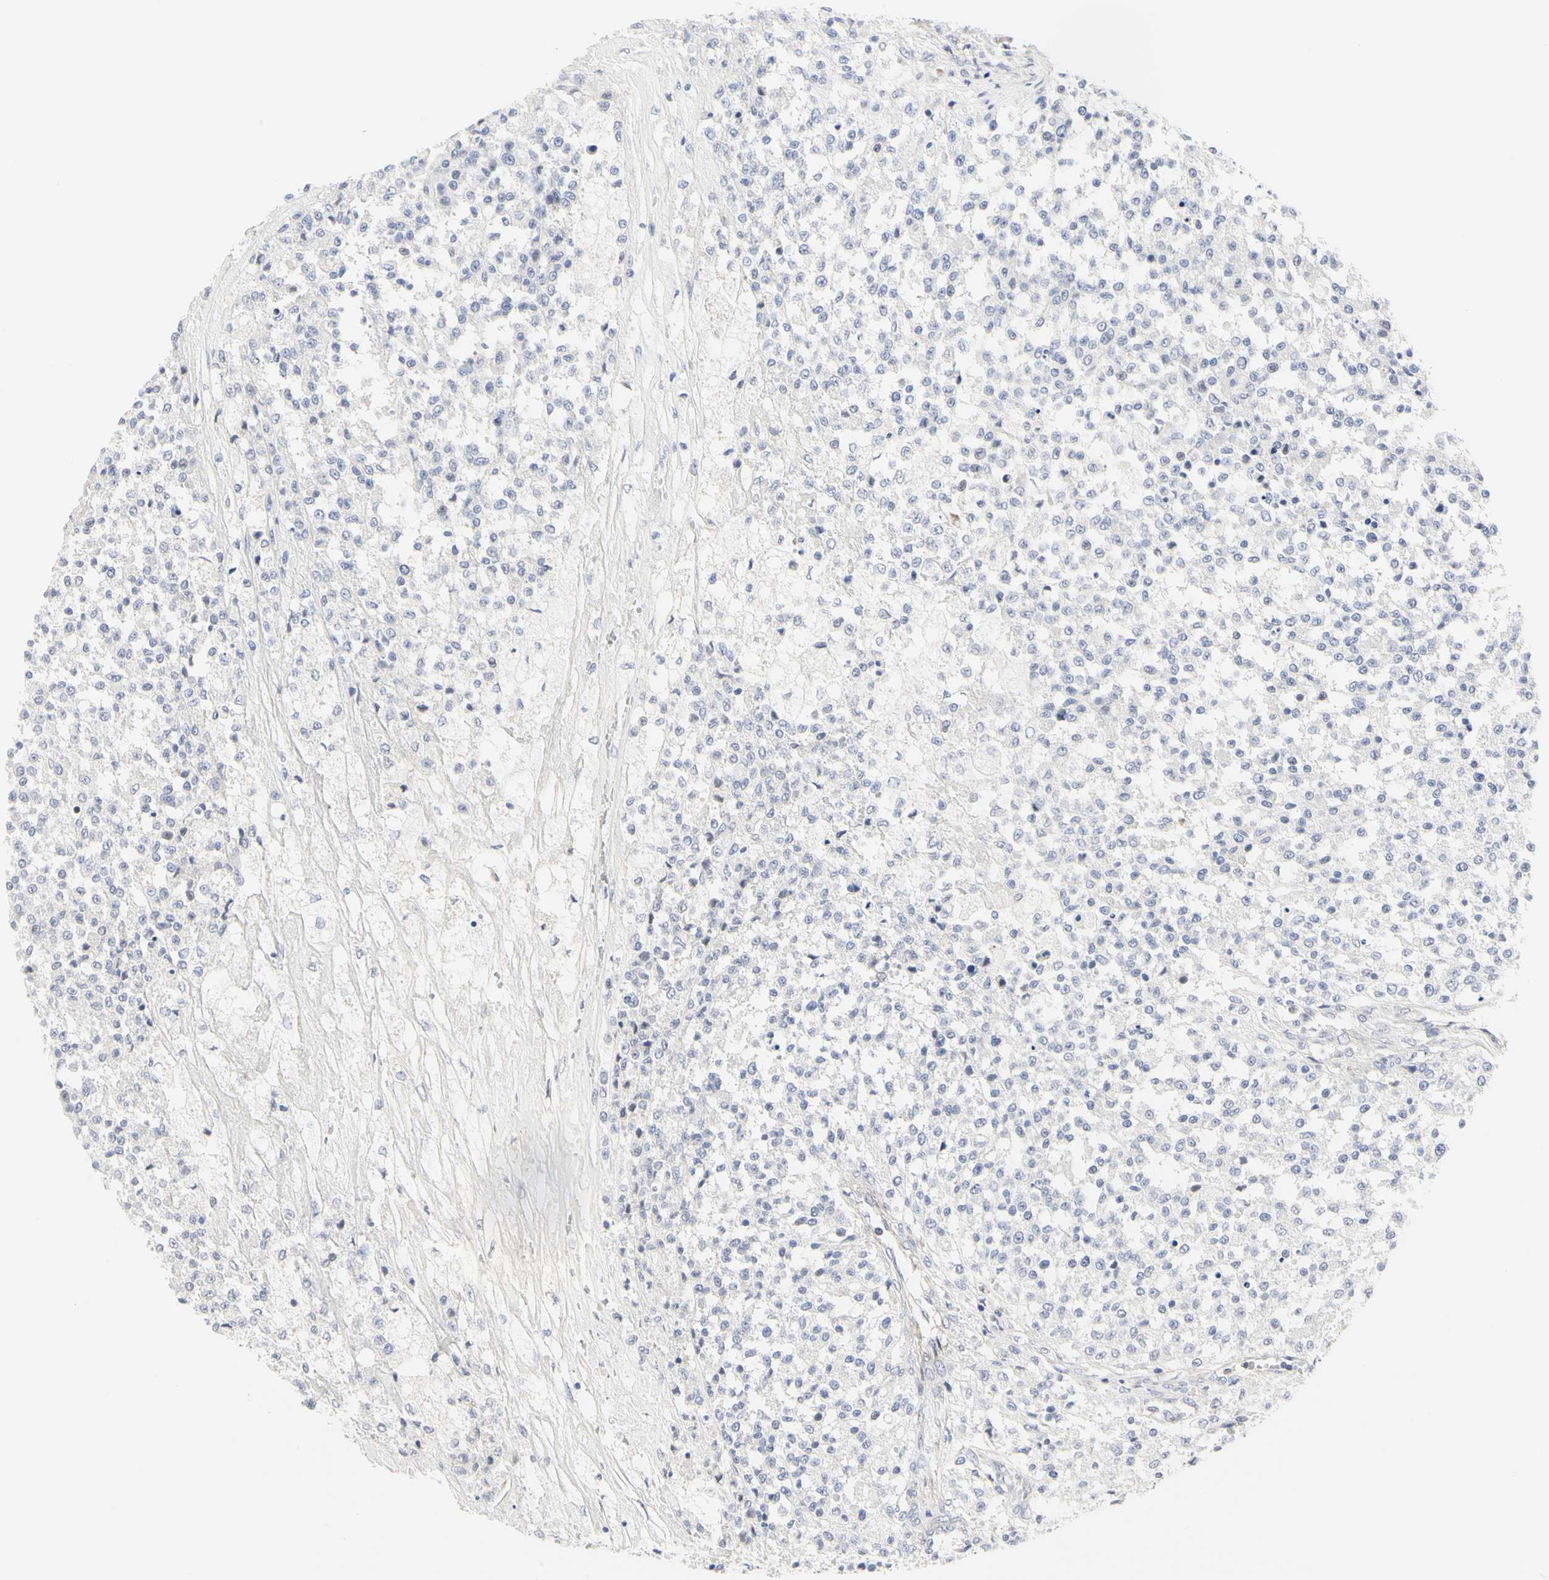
{"staining": {"intensity": "negative", "quantity": "none", "location": "none"}, "tissue": "testis cancer", "cell_type": "Tumor cells", "image_type": "cancer", "snomed": [{"axis": "morphology", "description": "Seminoma, NOS"}, {"axis": "topography", "description": "Testis"}], "caption": "High power microscopy histopathology image of an immunohistochemistry micrograph of testis cancer, revealing no significant staining in tumor cells.", "gene": "SHANK2", "patient": {"sex": "male", "age": 59}}